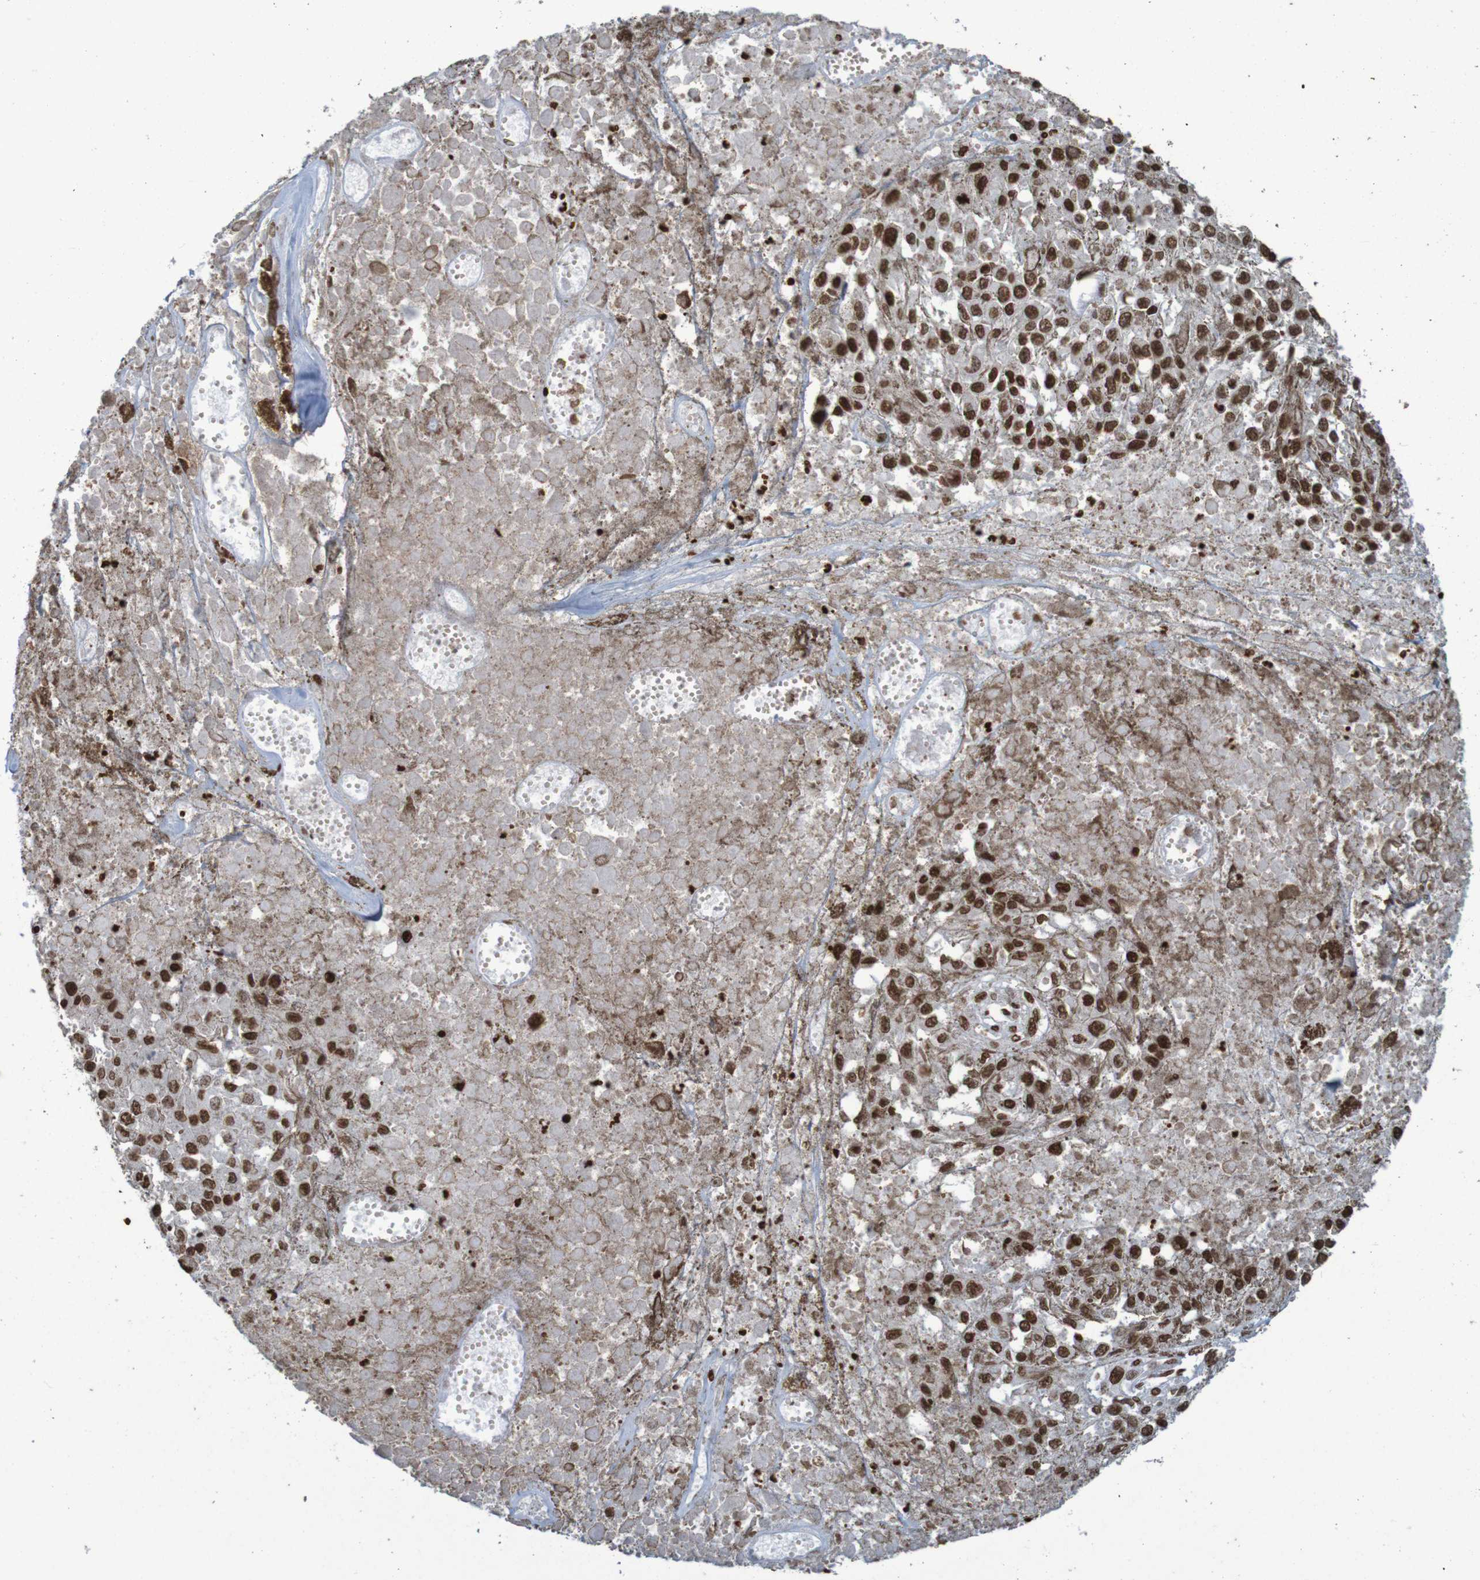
{"staining": {"intensity": "strong", "quantity": ">75%", "location": "nuclear"}, "tissue": "melanoma", "cell_type": "Tumor cells", "image_type": "cancer", "snomed": [{"axis": "morphology", "description": "Malignant melanoma, Metastatic site"}, {"axis": "topography", "description": "Lymph node"}], "caption": "Malignant melanoma (metastatic site) stained with DAB IHC demonstrates high levels of strong nuclear staining in about >75% of tumor cells. (Brightfield microscopy of DAB IHC at high magnification).", "gene": "GFI1", "patient": {"sex": "male", "age": 59}}